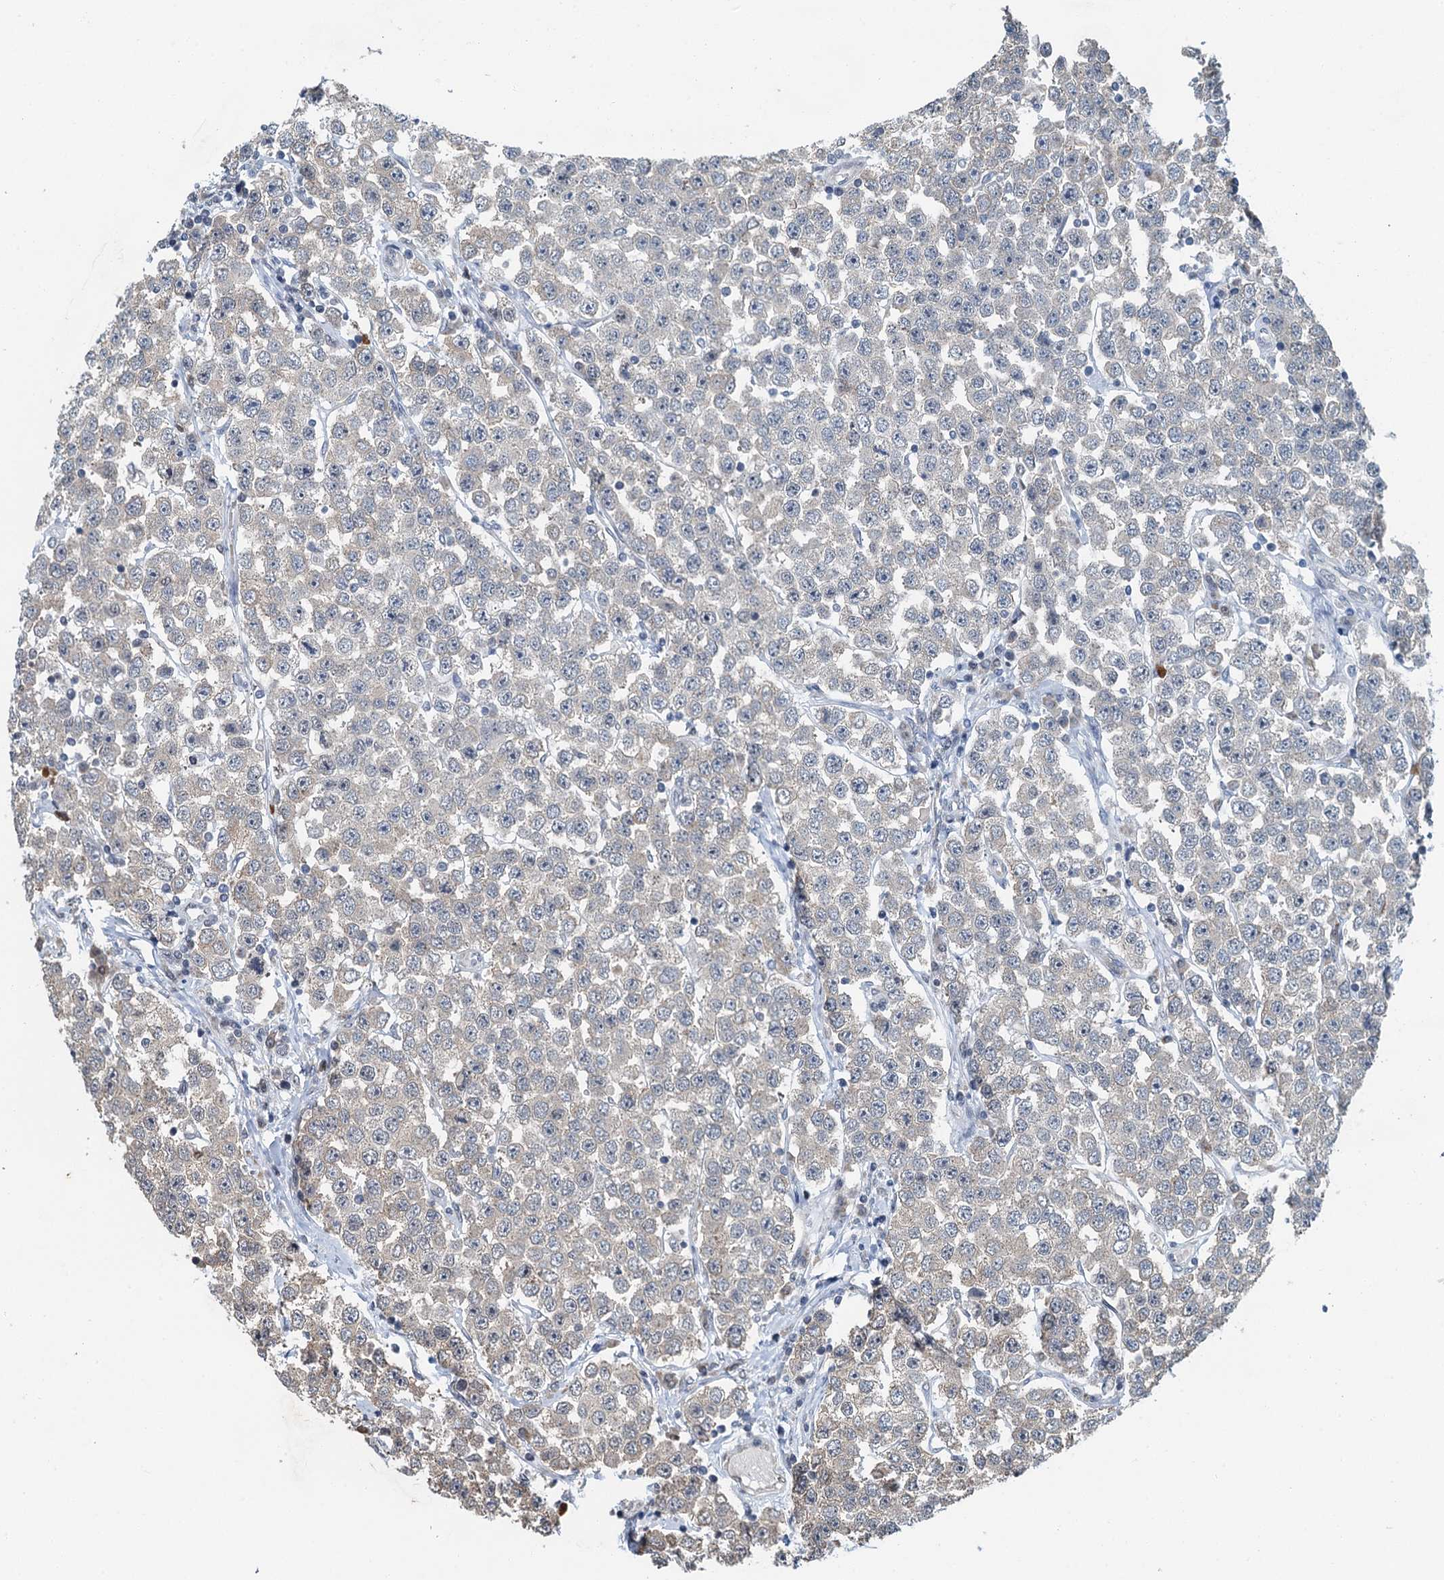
{"staining": {"intensity": "negative", "quantity": "none", "location": "none"}, "tissue": "testis cancer", "cell_type": "Tumor cells", "image_type": "cancer", "snomed": [{"axis": "morphology", "description": "Seminoma, NOS"}, {"axis": "topography", "description": "Testis"}], "caption": "Seminoma (testis) was stained to show a protein in brown. There is no significant positivity in tumor cells. (Stains: DAB (3,3'-diaminobenzidine) immunohistochemistry (IHC) with hematoxylin counter stain, Microscopy: brightfield microscopy at high magnification).", "gene": "WHAMM", "patient": {"sex": "male", "age": 28}}